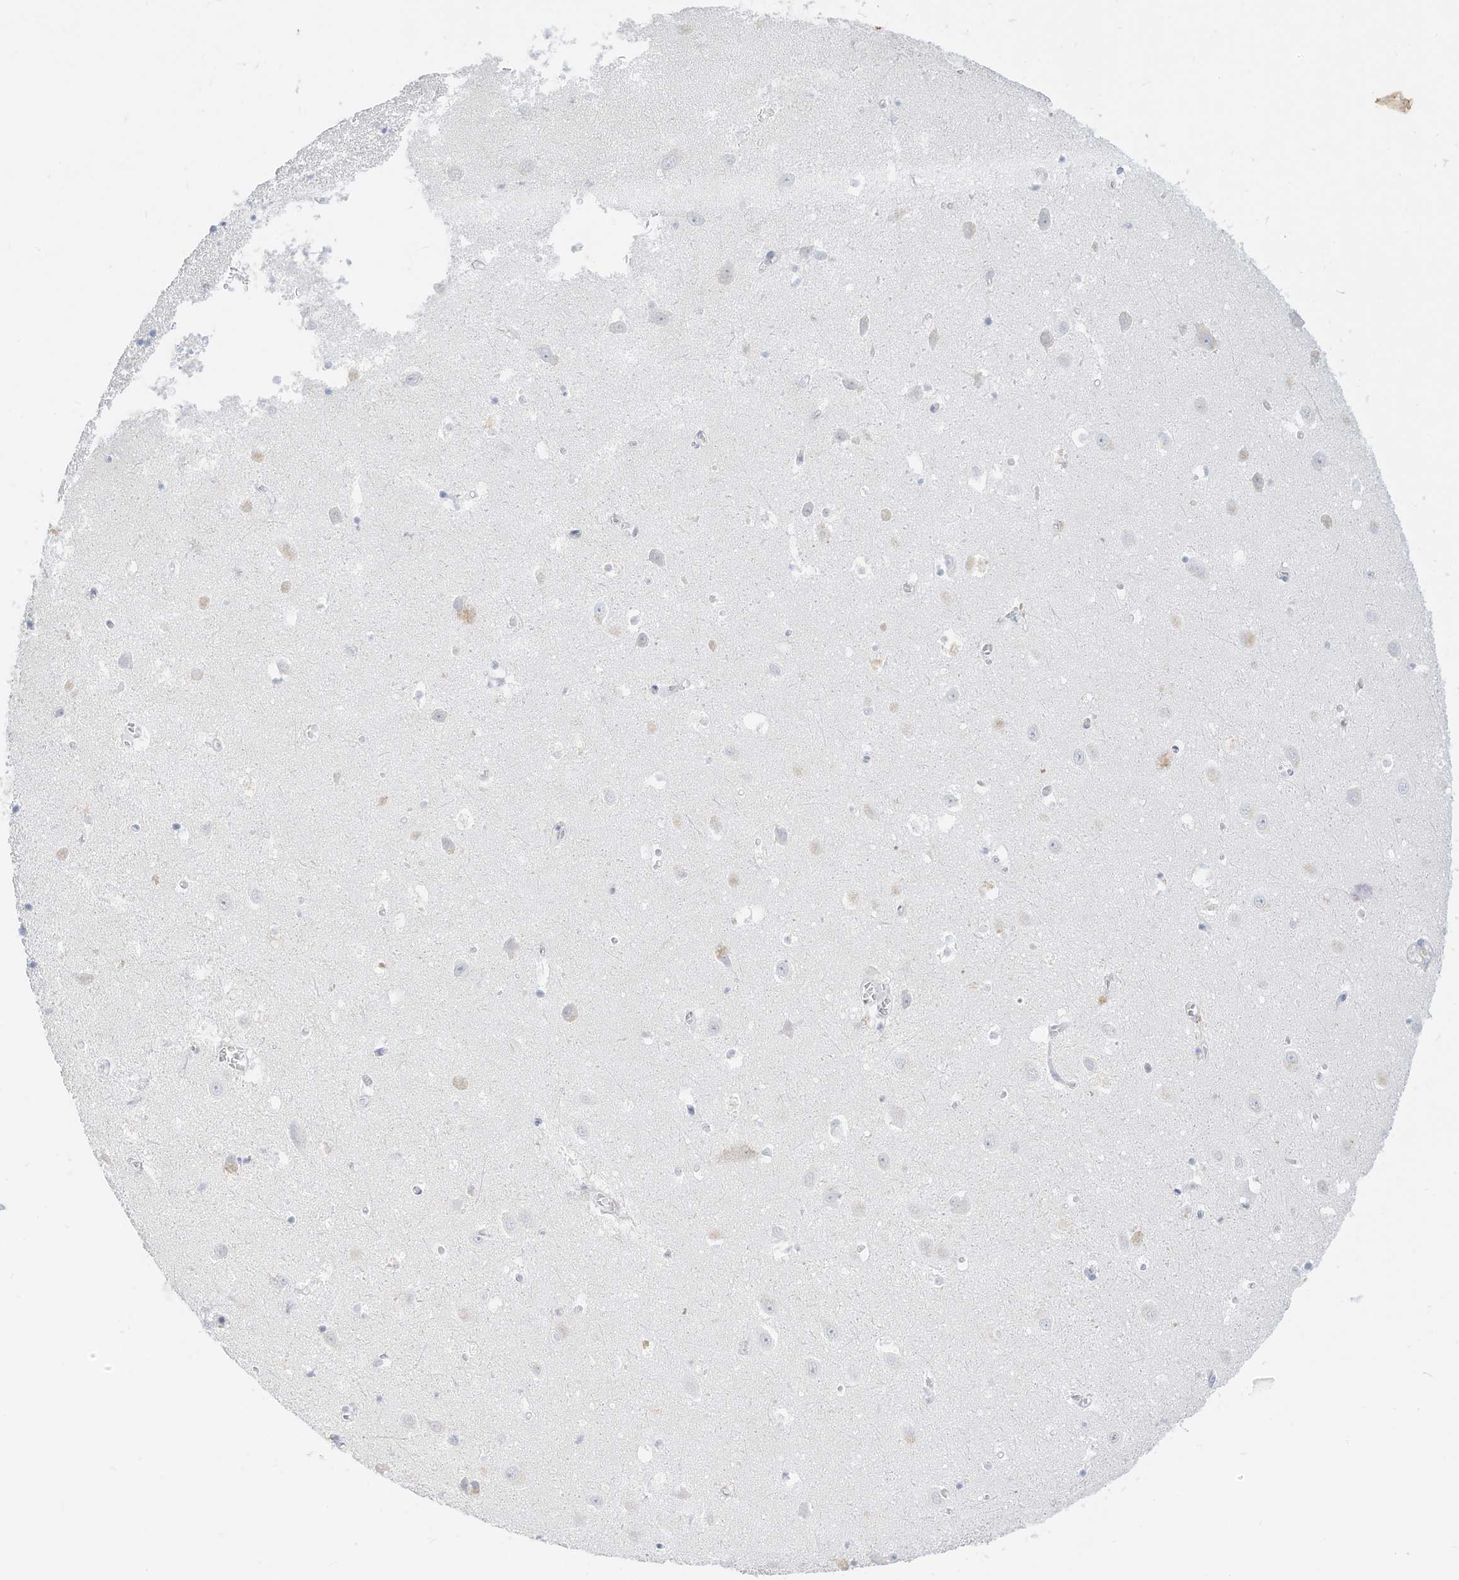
{"staining": {"intensity": "negative", "quantity": "none", "location": "none"}, "tissue": "hippocampus", "cell_type": "Glial cells", "image_type": "normal", "snomed": [{"axis": "morphology", "description": "Normal tissue, NOS"}, {"axis": "topography", "description": "Hippocampus"}], "caption": "IHC histopathology image of benign hippocampus: human hippocampus stained with DAB (3,3'-diaminobenzidine) shows no significant protein staining in glial cells. (DAB (3,3'-diaminobenzidine) immunohistochemistry with hematoxylin counter stain).", "gene": "SPOCD1", "patient": {"sex": "female", "age": 64}}